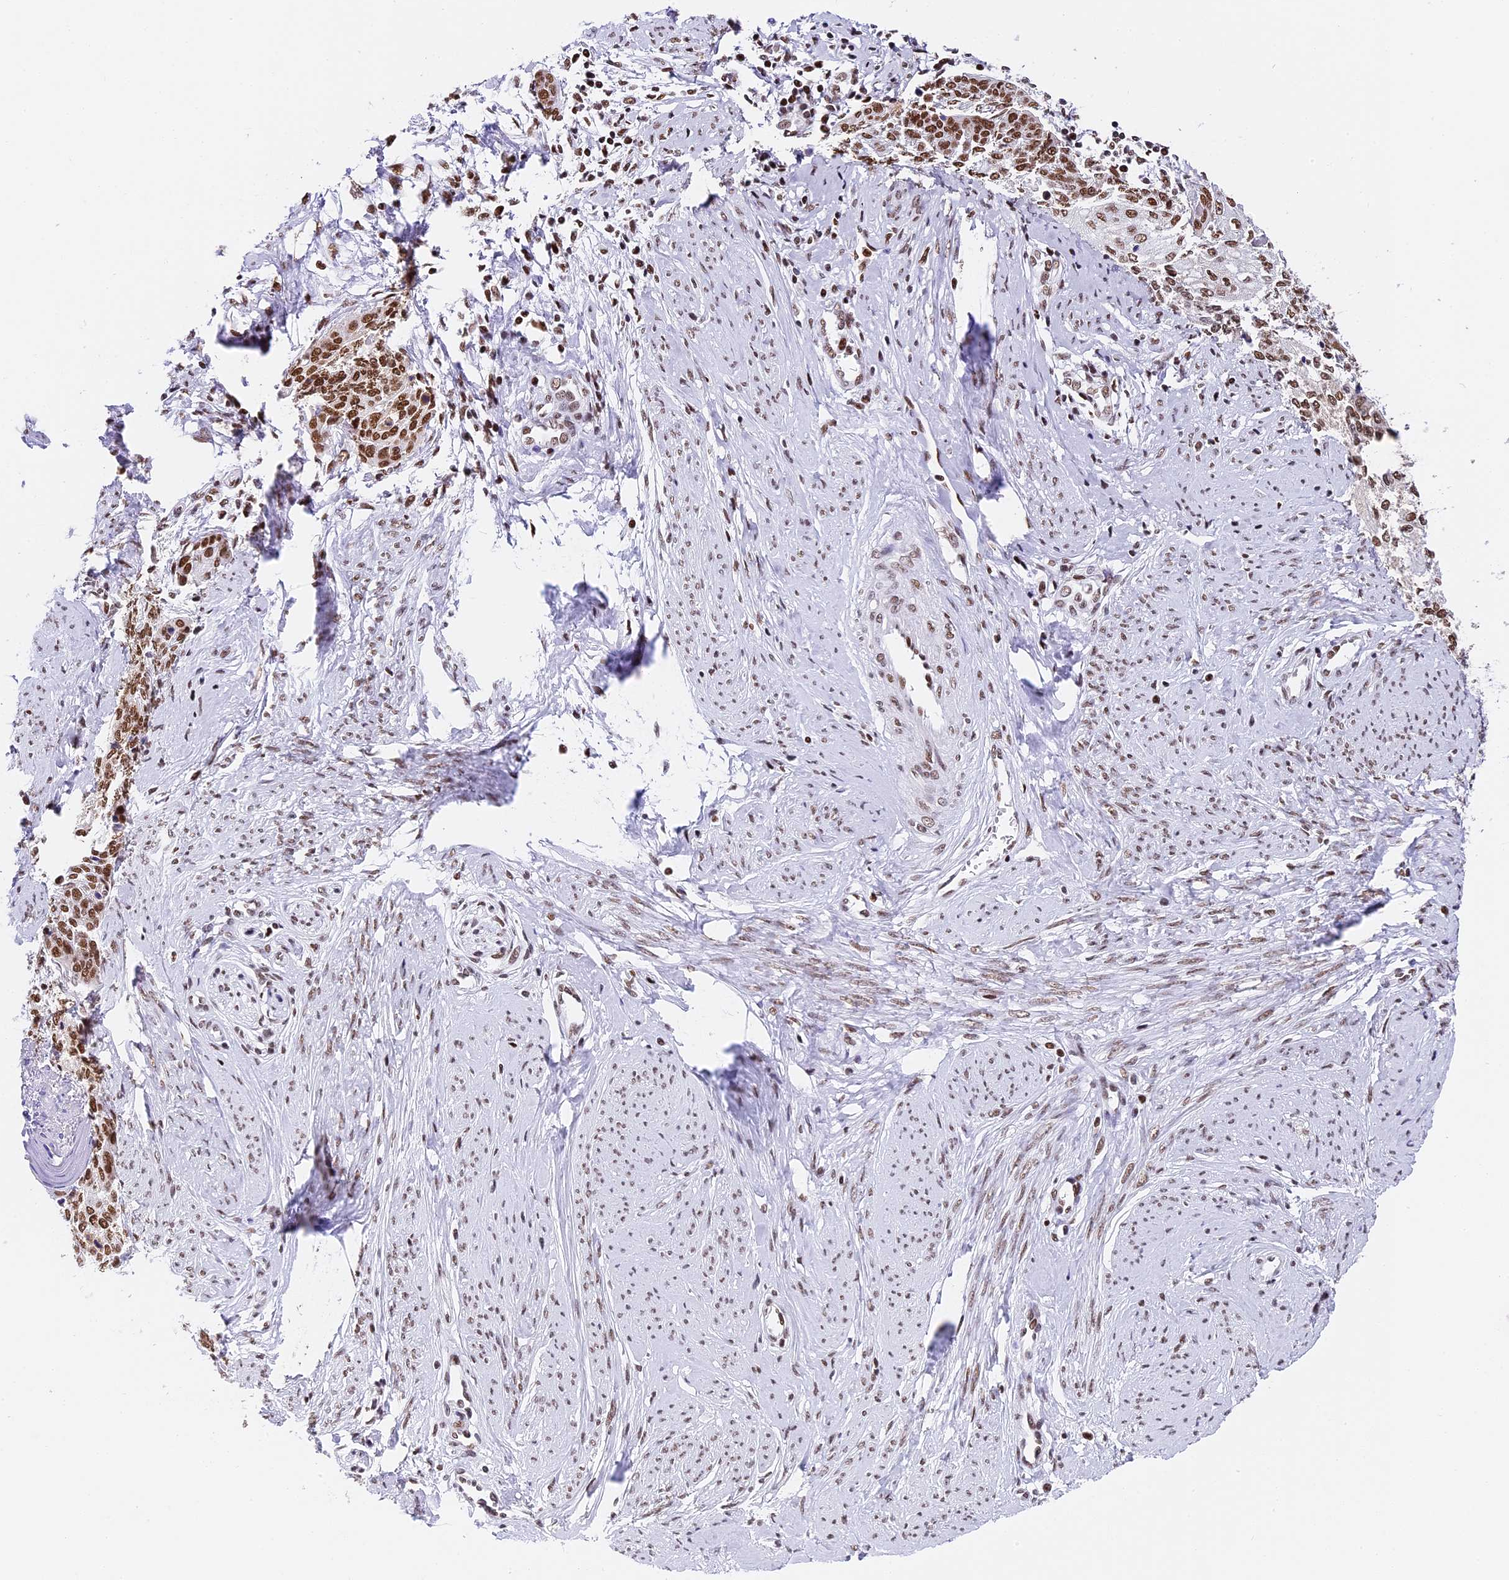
{"staining": {"intensity": "moderate", "quantity": ">75%", "location": "nuclear"}, "tissue": "cervical cancer", "cell_type": "Tumor cells", "image_type": "cancer", "snomed": [{"axis": "morphology", "description": "Squamous cell carcinoma, NOS"}, {"axis": "topography", "description": "Cervix"}], "caption": "There is medium levels of moderate nuclear staining in tumor cells of squamous cell carcinoma (cervical), as demonstrated by immunohistochemical staining (brown color).", "gene": "SBNO1", "patient": {"sex": "female", "age": 37}}